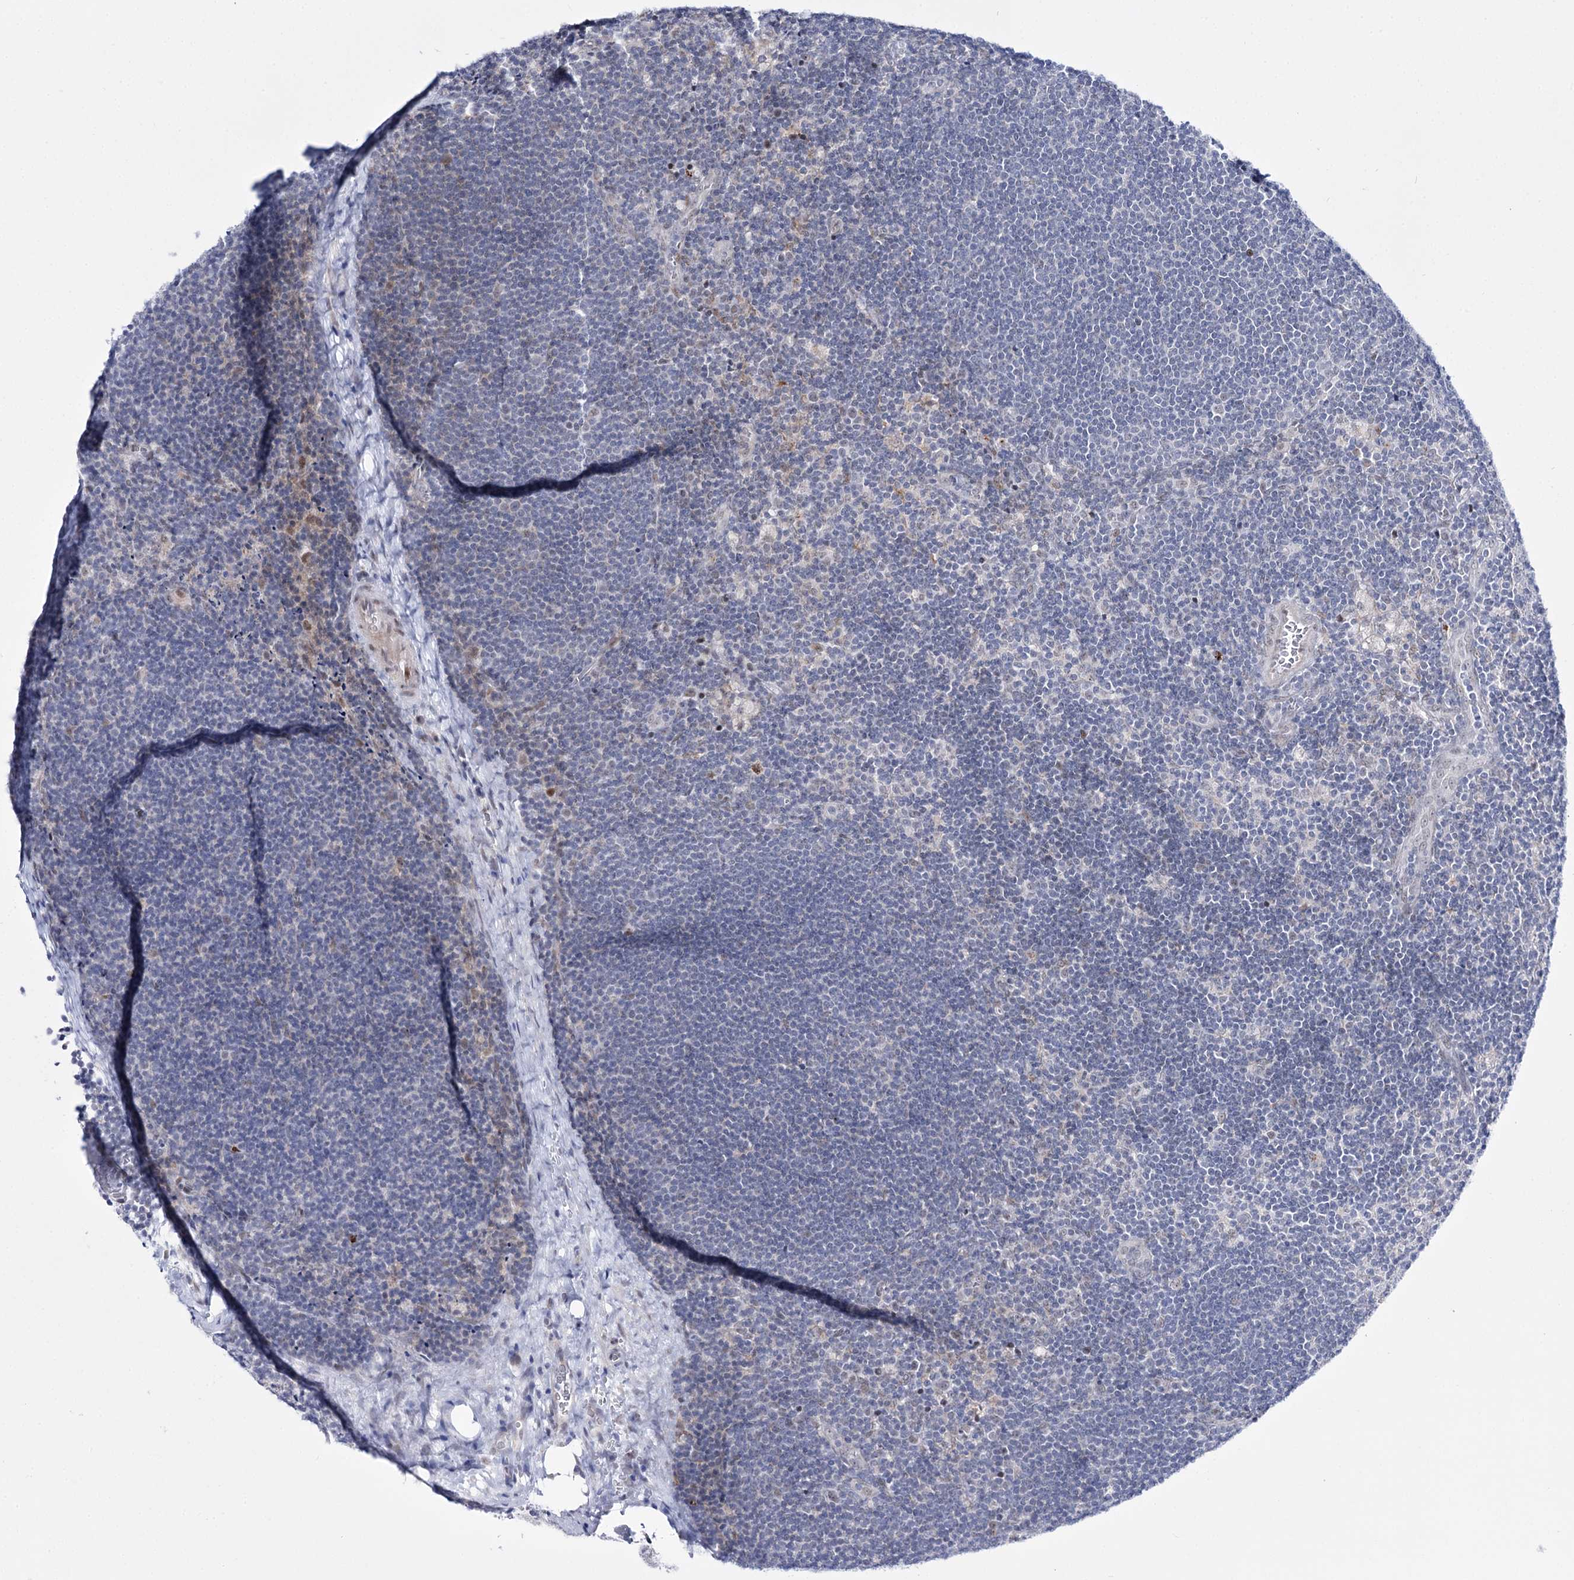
{"staining": {"intensity": "negative", "quantity": "none", "location": "none"}, "tissue": "lymph node", "cell_type": "Germinal center cells", "image_type": "normal", "snomed": [{"axis": "morphology", "description": "Normal tissue, NOS"}, {"axis": "topography", "description": "Lymph node"}], "caption": "Lymph node was stained to show a protein in brown. There is no significant expression in germinal center cells. (Immunohistochemistry (ihc), brightfield microscopy, high magnification).", "gene": "RBM15B", "patient": {"sex": "male", "age": 24}}